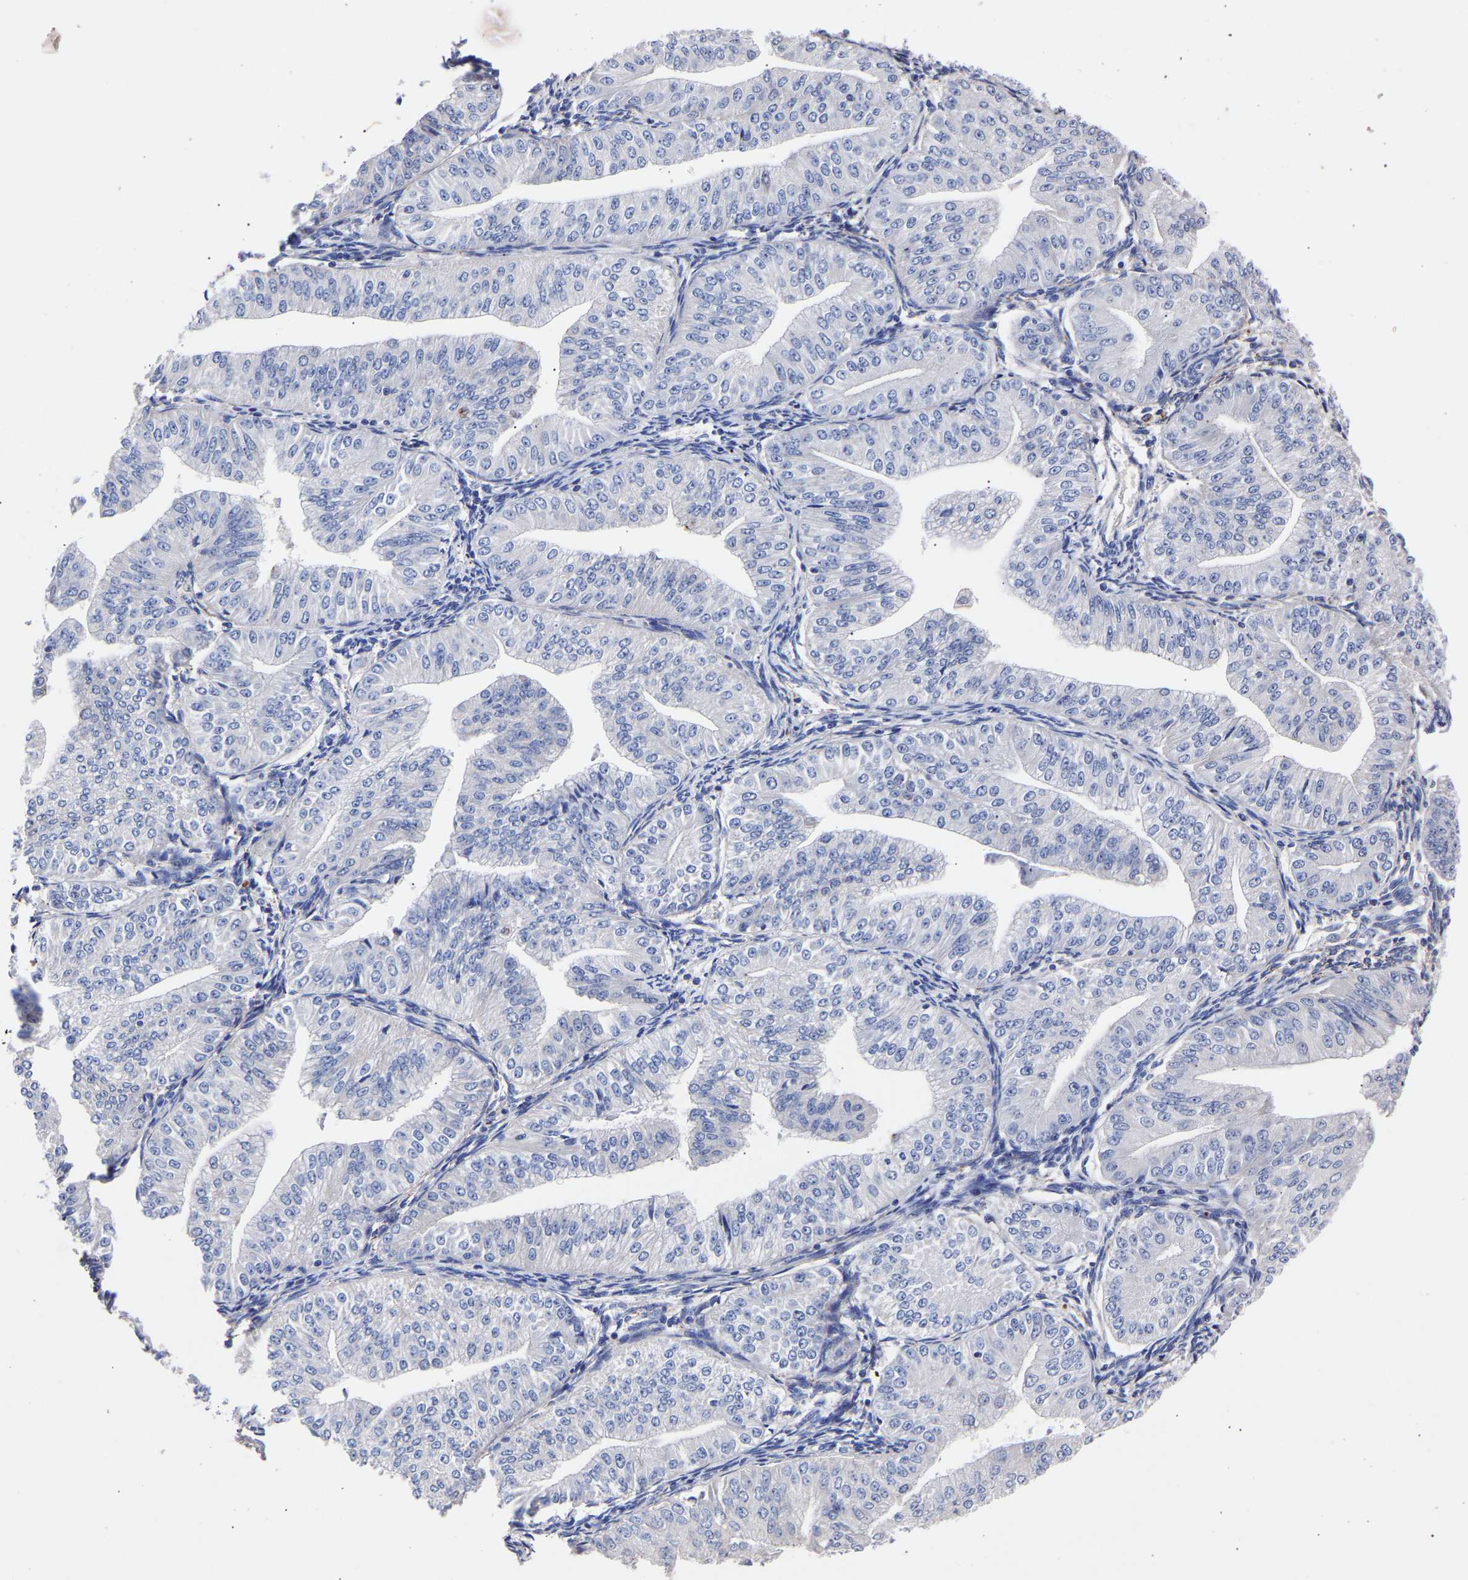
{"staining": {"intensity": "negative", "quantity": "none", "location": "none"}, "tissue": "endometrial cancer", "cell_type": "Tumor cells", "image_type": "cancer", "snomed": [{"axis": "morphology", "description": "Normal tissue, NOS"}, {"axis": "morphology", "description": "Adenocarcinoma, NOS"}, {"axis": "topography", "description": "Endometrium"}], "caption": "DAB (3,3'-diaminobenzidine) immunohistochemical staining of human endometrial adenocarcinoma exhibits no significant expression in tumor cells.", "gene": "SEM1", "patient": {"sex": "female", "age": 53}}